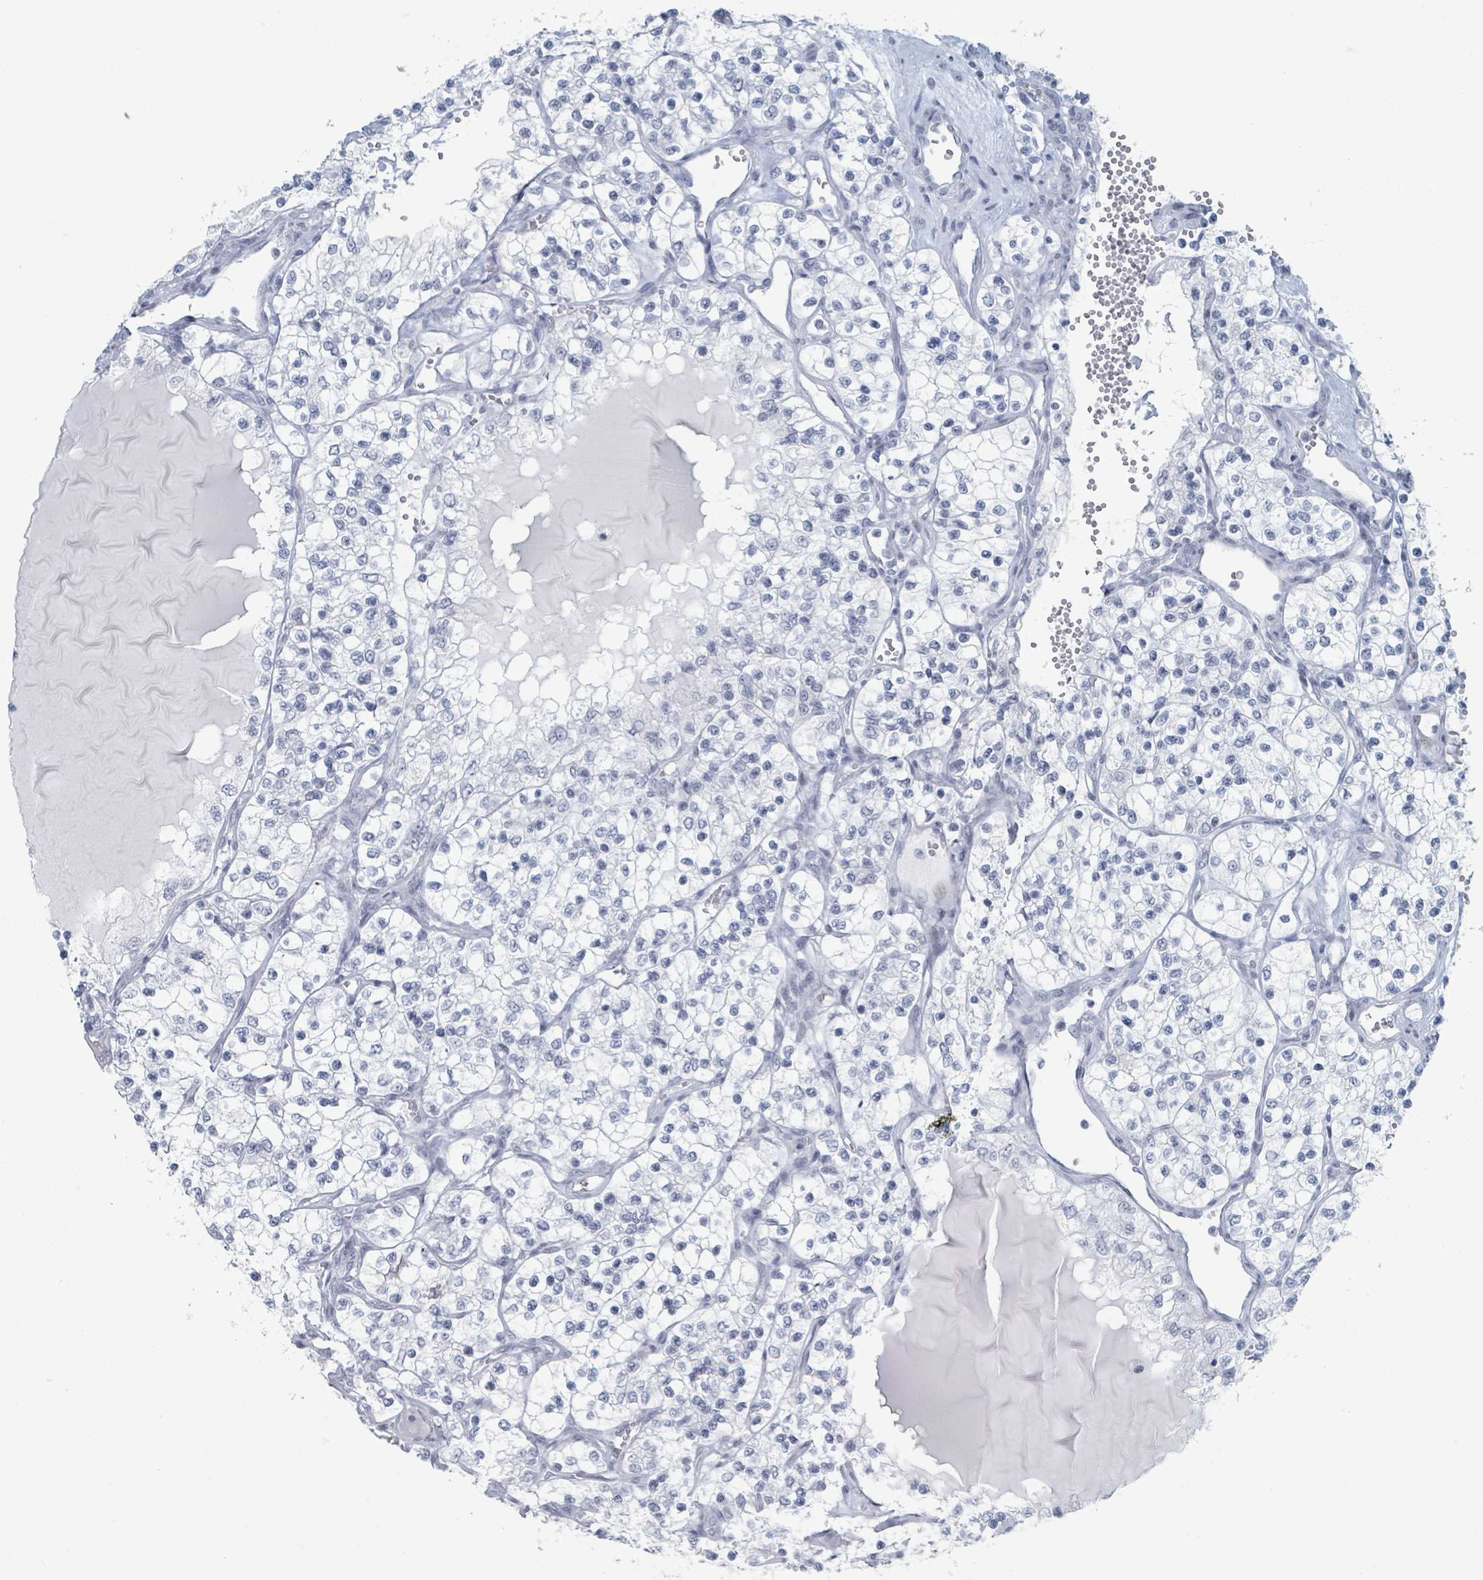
{"staining": {"intensity": "negative", "quantity": "none", "location": "none"}, "tissue": "renal cancer", "cell_type": "Tumor cells", "image_type": "cancer", "snomed": [{"axis": "morphology", "description": "Adenocarcinoma, NOS"}, {"axis": "topography", "description": "Kidney"}], "caption": "IHC image of renal cancer (adenocarcinoma) stained for a protein (brown), which shows no expression in tumor cells. The staining was performed using DAB (3,3'-diaminobenzidine) to visualize the protein expression in brown, while the nuclei were stained in blue with hematoxylin (Magnification: 20x).", "gene": "GPR15LG", "patient": {"sex": "female", "age": 69}}